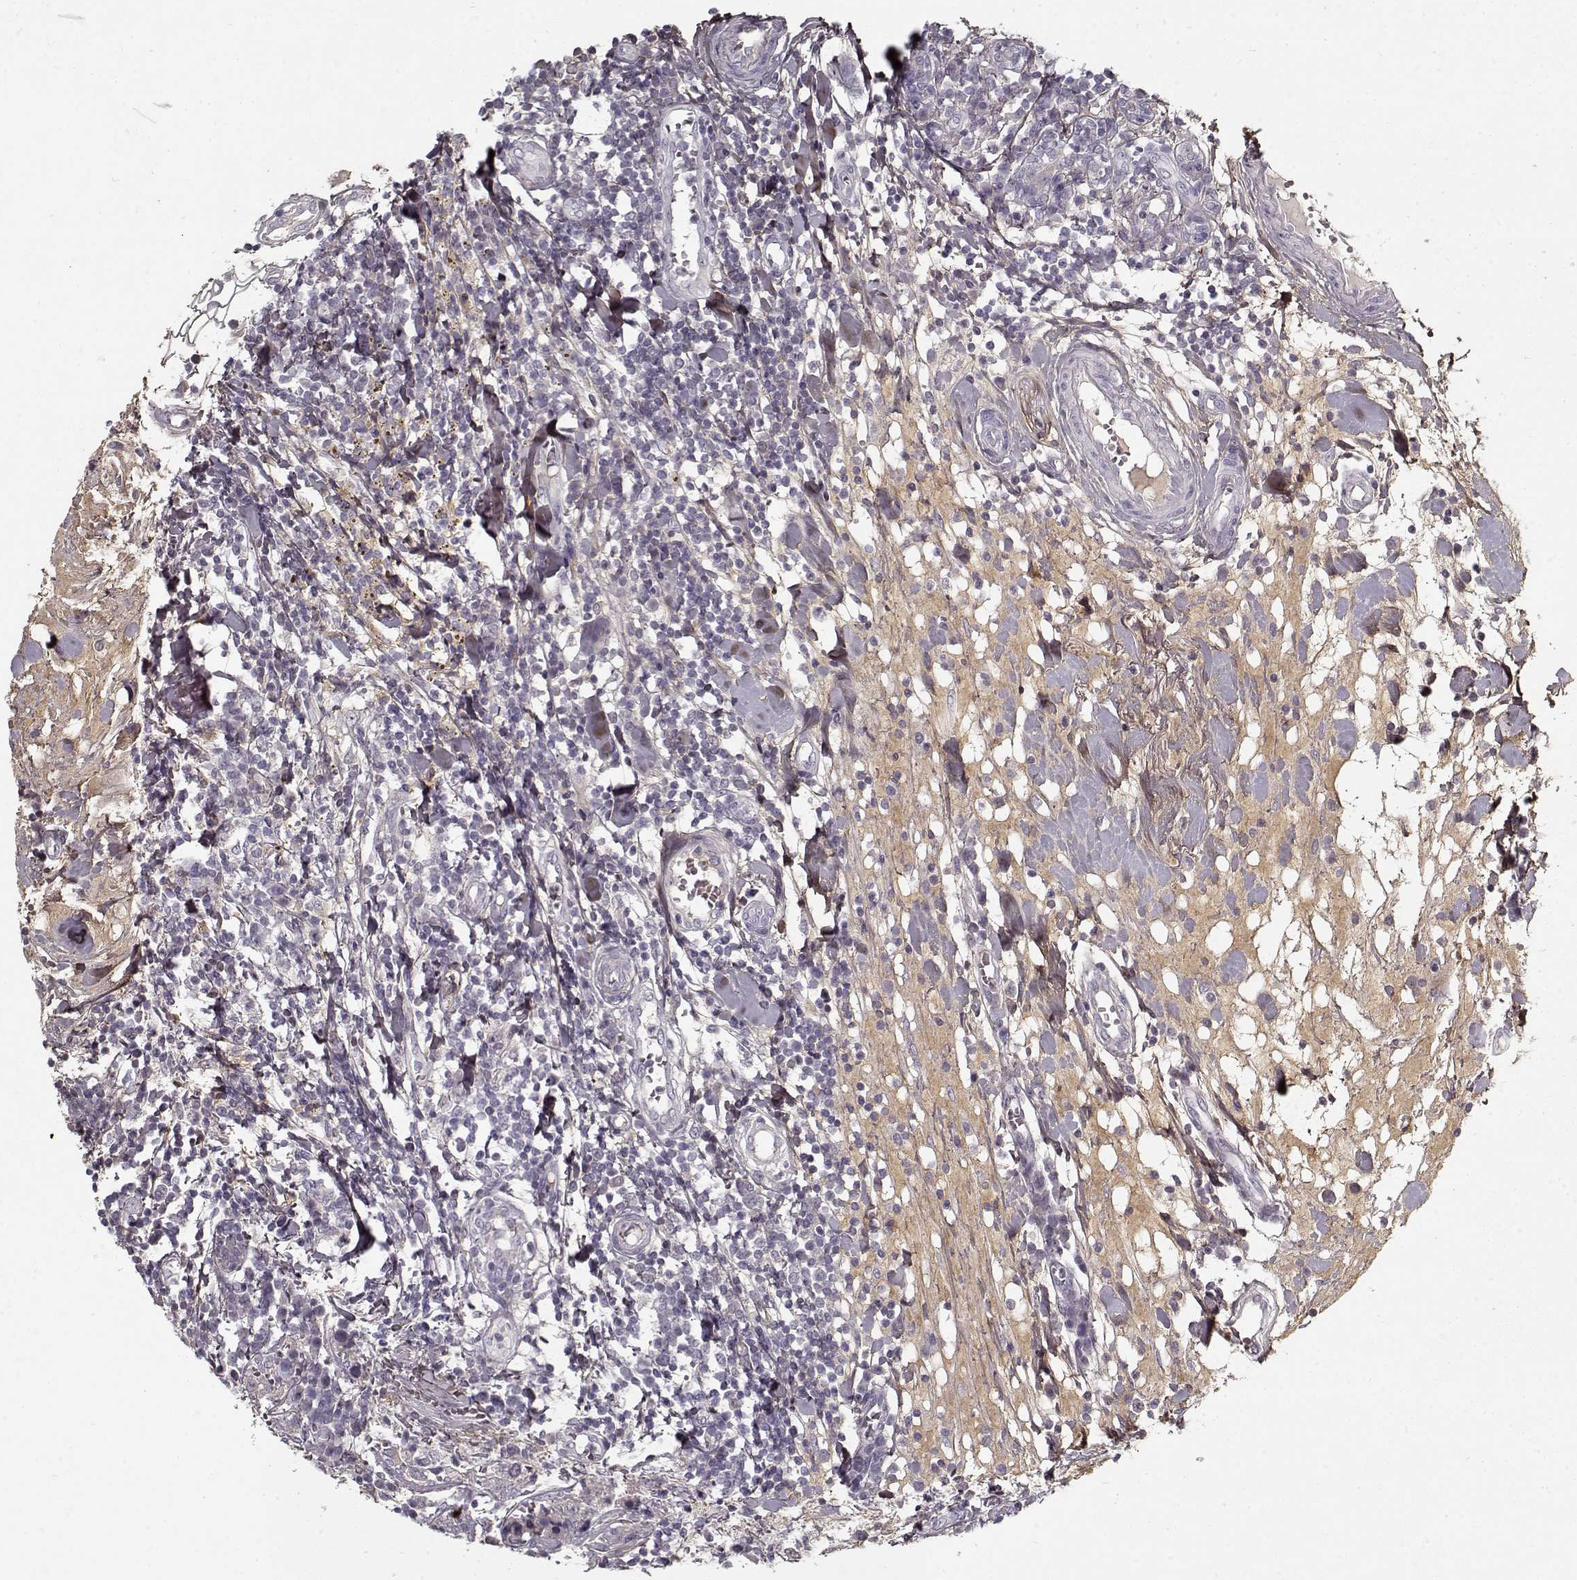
{"staining": {"intensity": "negative", "quantity": "none", "location": "none"}, "tissue": "breast cancer", "cell_type": "Tumor cells", "image_type": "cancer", "snomed": [{"axis": "morphology", "description": "Duct carcinoma"}, {"axis": "topography", "description": "Breast"}], "caption": "Immunohistochemical staining of breast intraductal carcinoma shows no significant staining in tumor cells. The staining is performed using DAB (3,3'-diaminobenzidine) brown chromogen with nuclei counter-stained in using hematoxylin.", "gene": "LUM", "patient": {"sex": "female", "age": 30}}